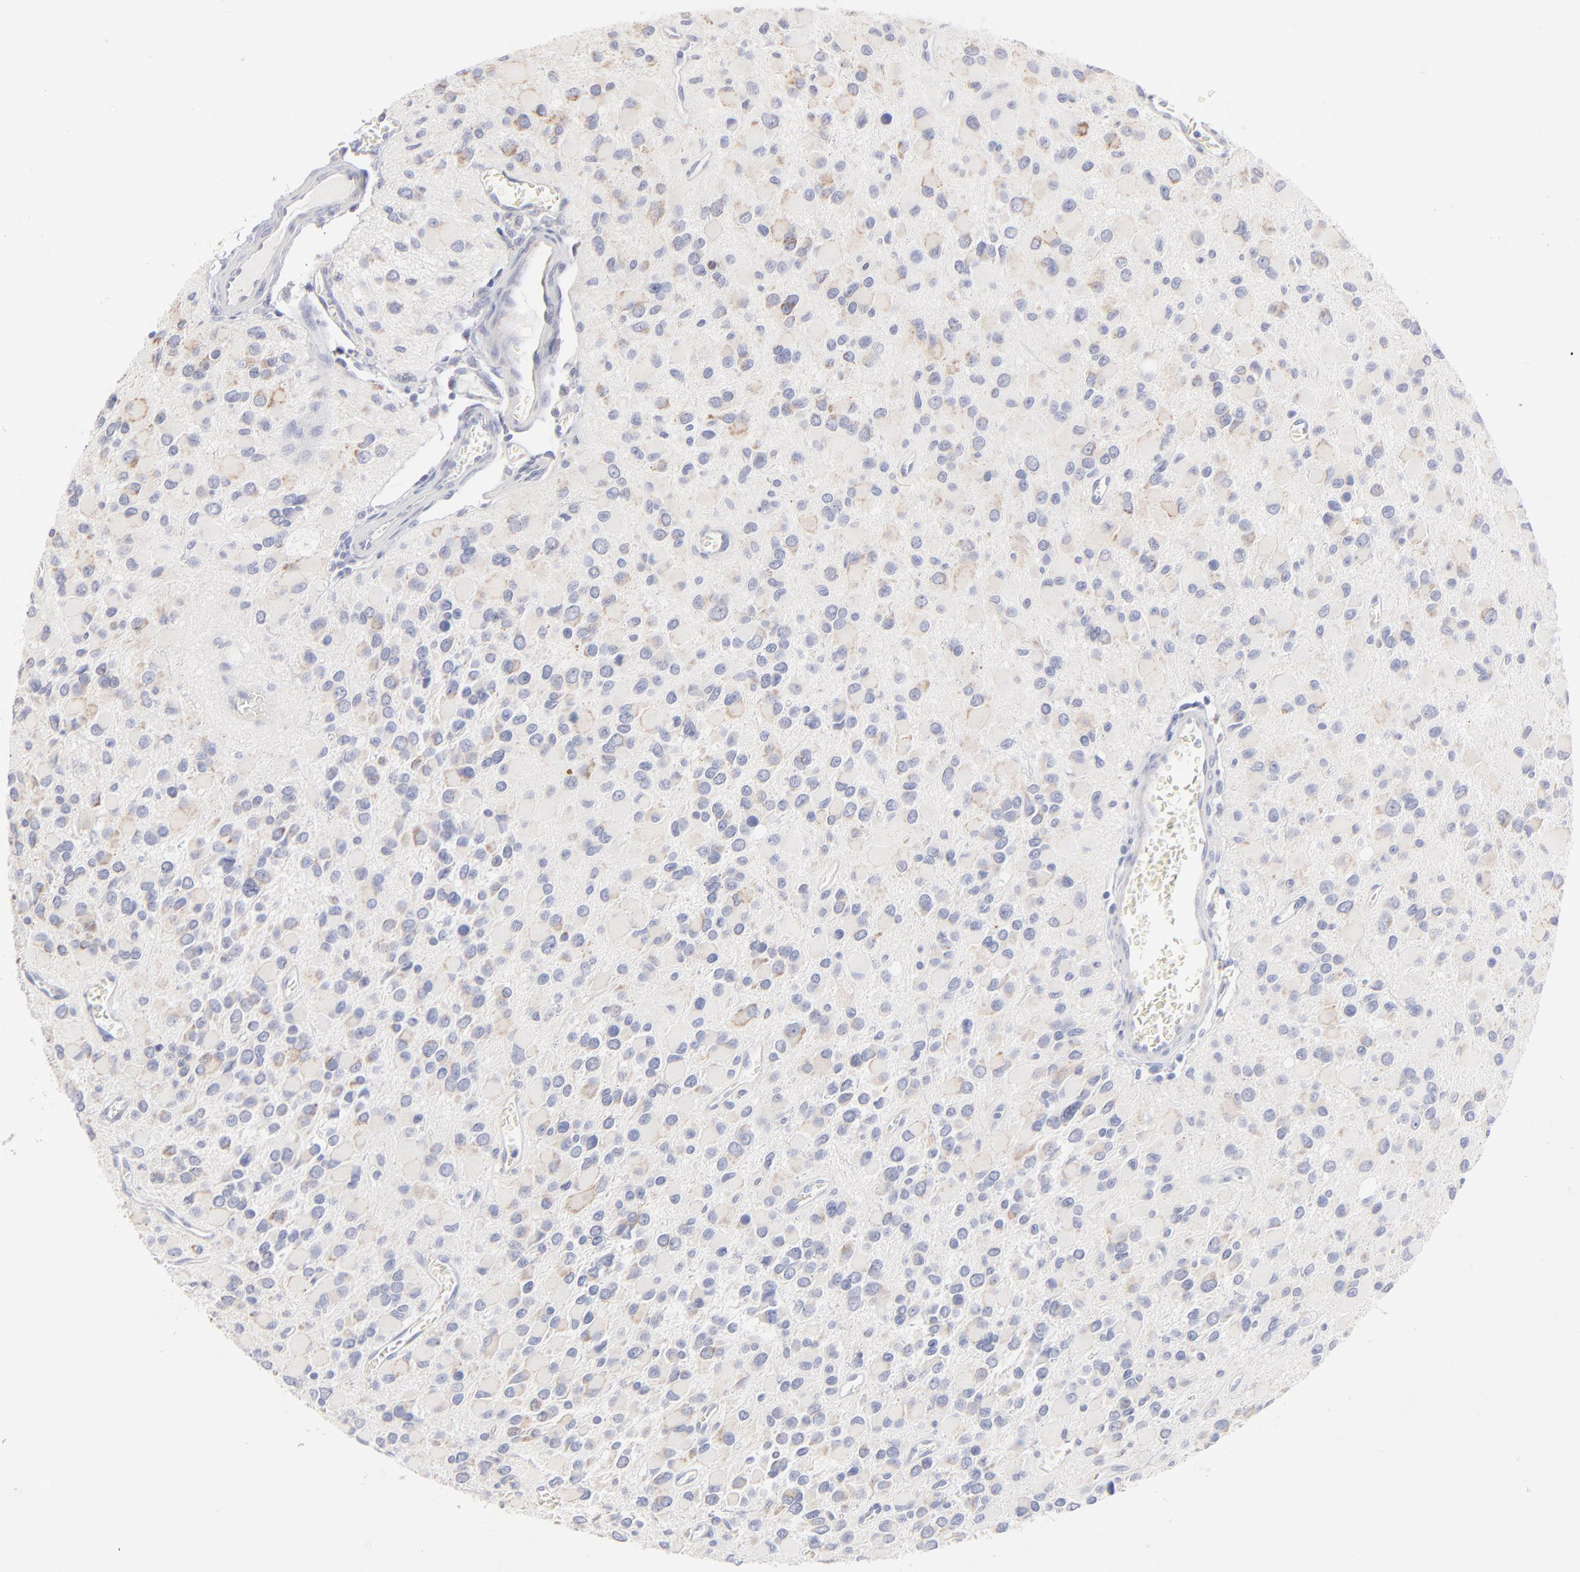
{"staining": {"intensity": "weak", "quantity": "<25%", "location": "cytoplasmic/membranous"}, "tissue": "glioma", "cell_type": "Tumor cells", "image_type": "cancer", "snomed": [{"axis": "morphology", "description": "Glioma, malignant, Low grade"}, {"axis": "topography", "description": "Brain"}], "caption": "DAB (3,3'-diaminobenzidine) immunohistochemical staining of human low-grade glioma (malignant) shows no significant staining in tumor cells.", "gene": "TST", "patient": {"sex": "male", "age": 42}}